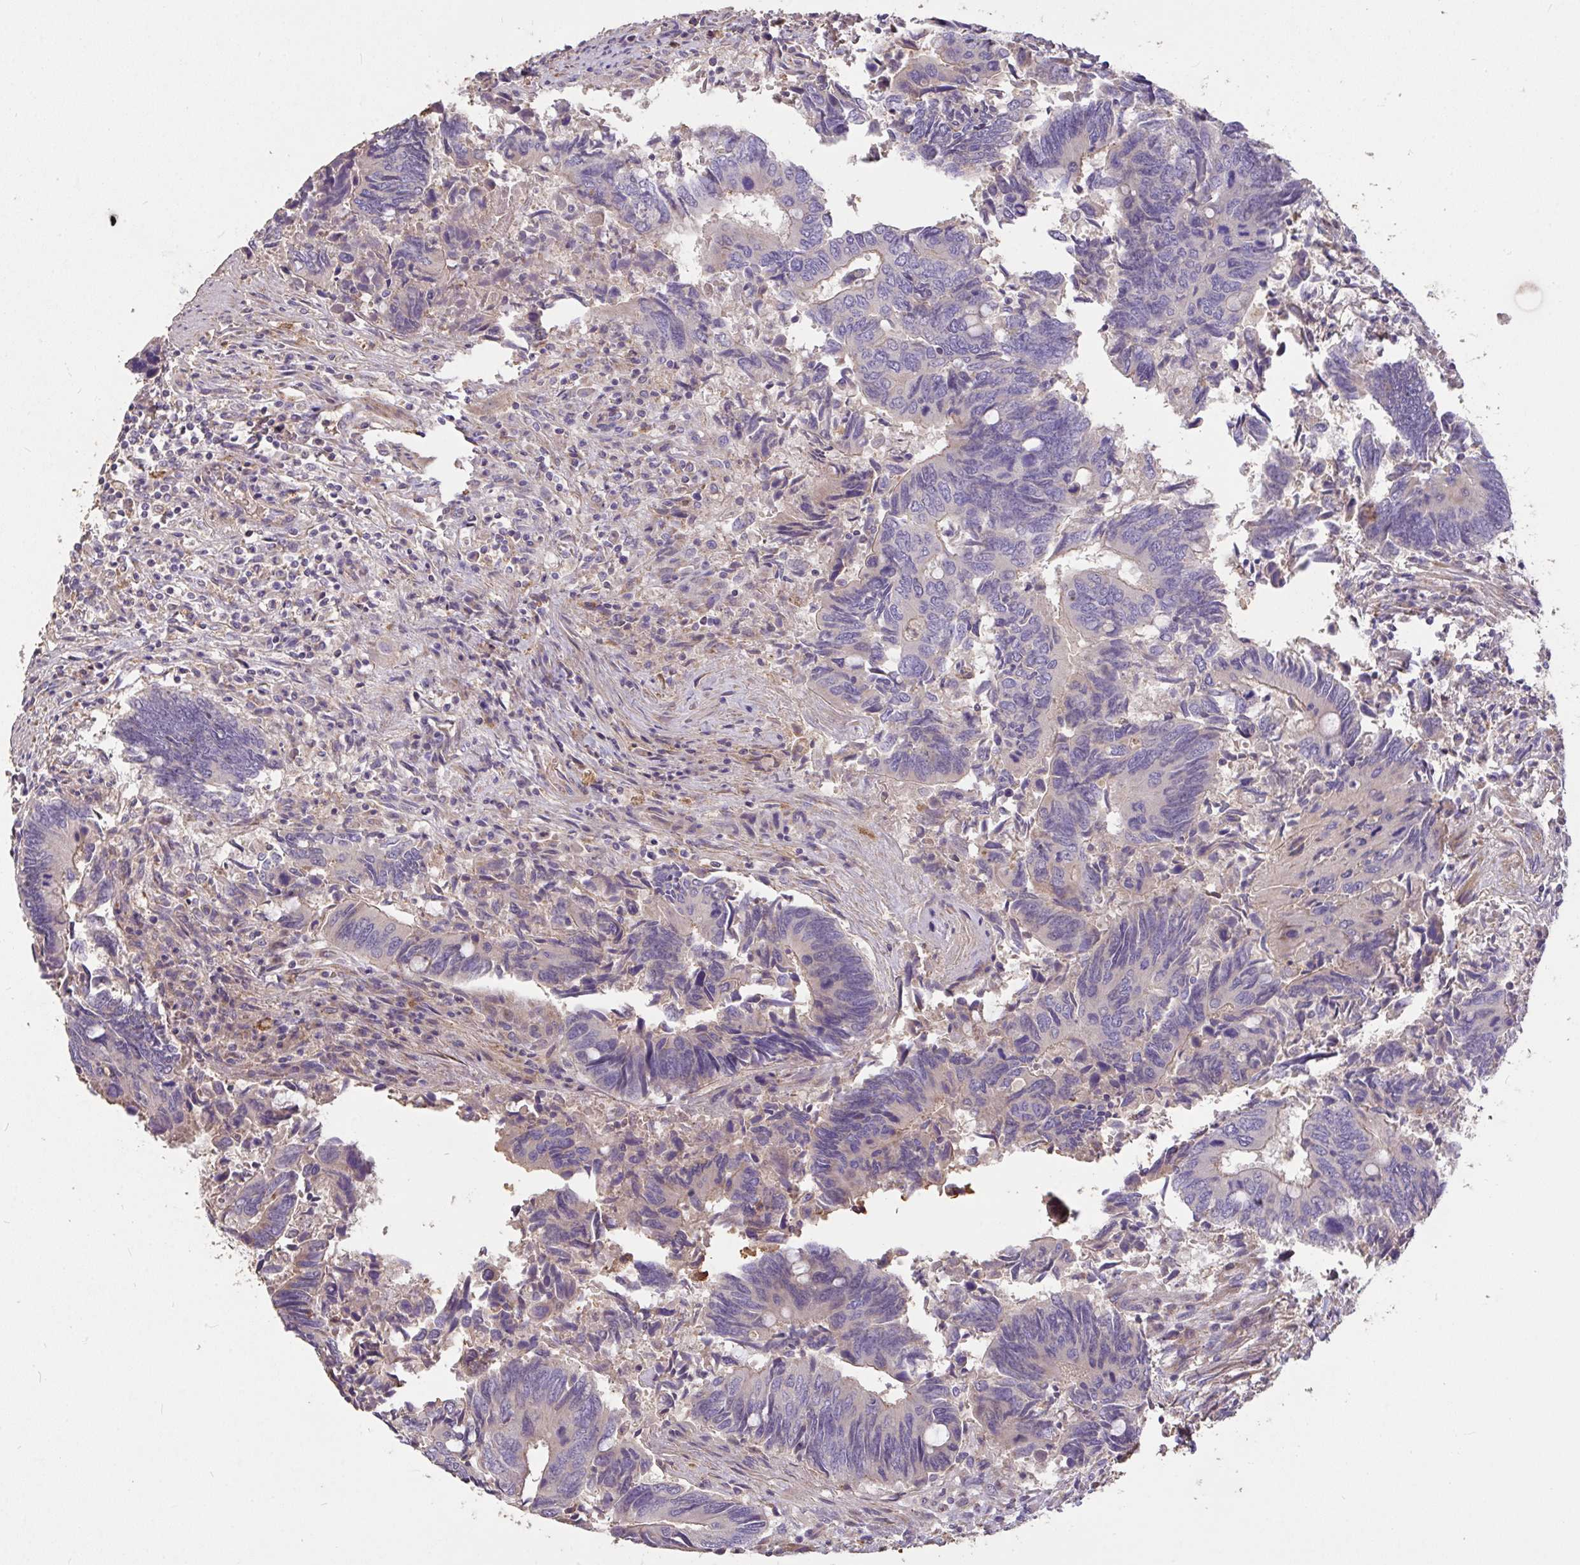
{"staining": {"intensity": "negative", "quantity": "none", "location": "none"}, "tissue": "colorectal cancer", "cell_type": "Tumor cells", "image_type": "cancer", "snomed": [{"axis": "morphology", "description": "Adenocarcinoma, NOS"}, {"axis": "topography", "description": "Colon"}], "caption": "The histopathology image demonstrates no staining of tumor cells in adenocarcinoma (colorectal). (DAB (3,3'-diaminobenzidine) immunohistochemistry, high magnification).", "gene": "FCER1A", "patient": {"sex": "male", "age": 87}}